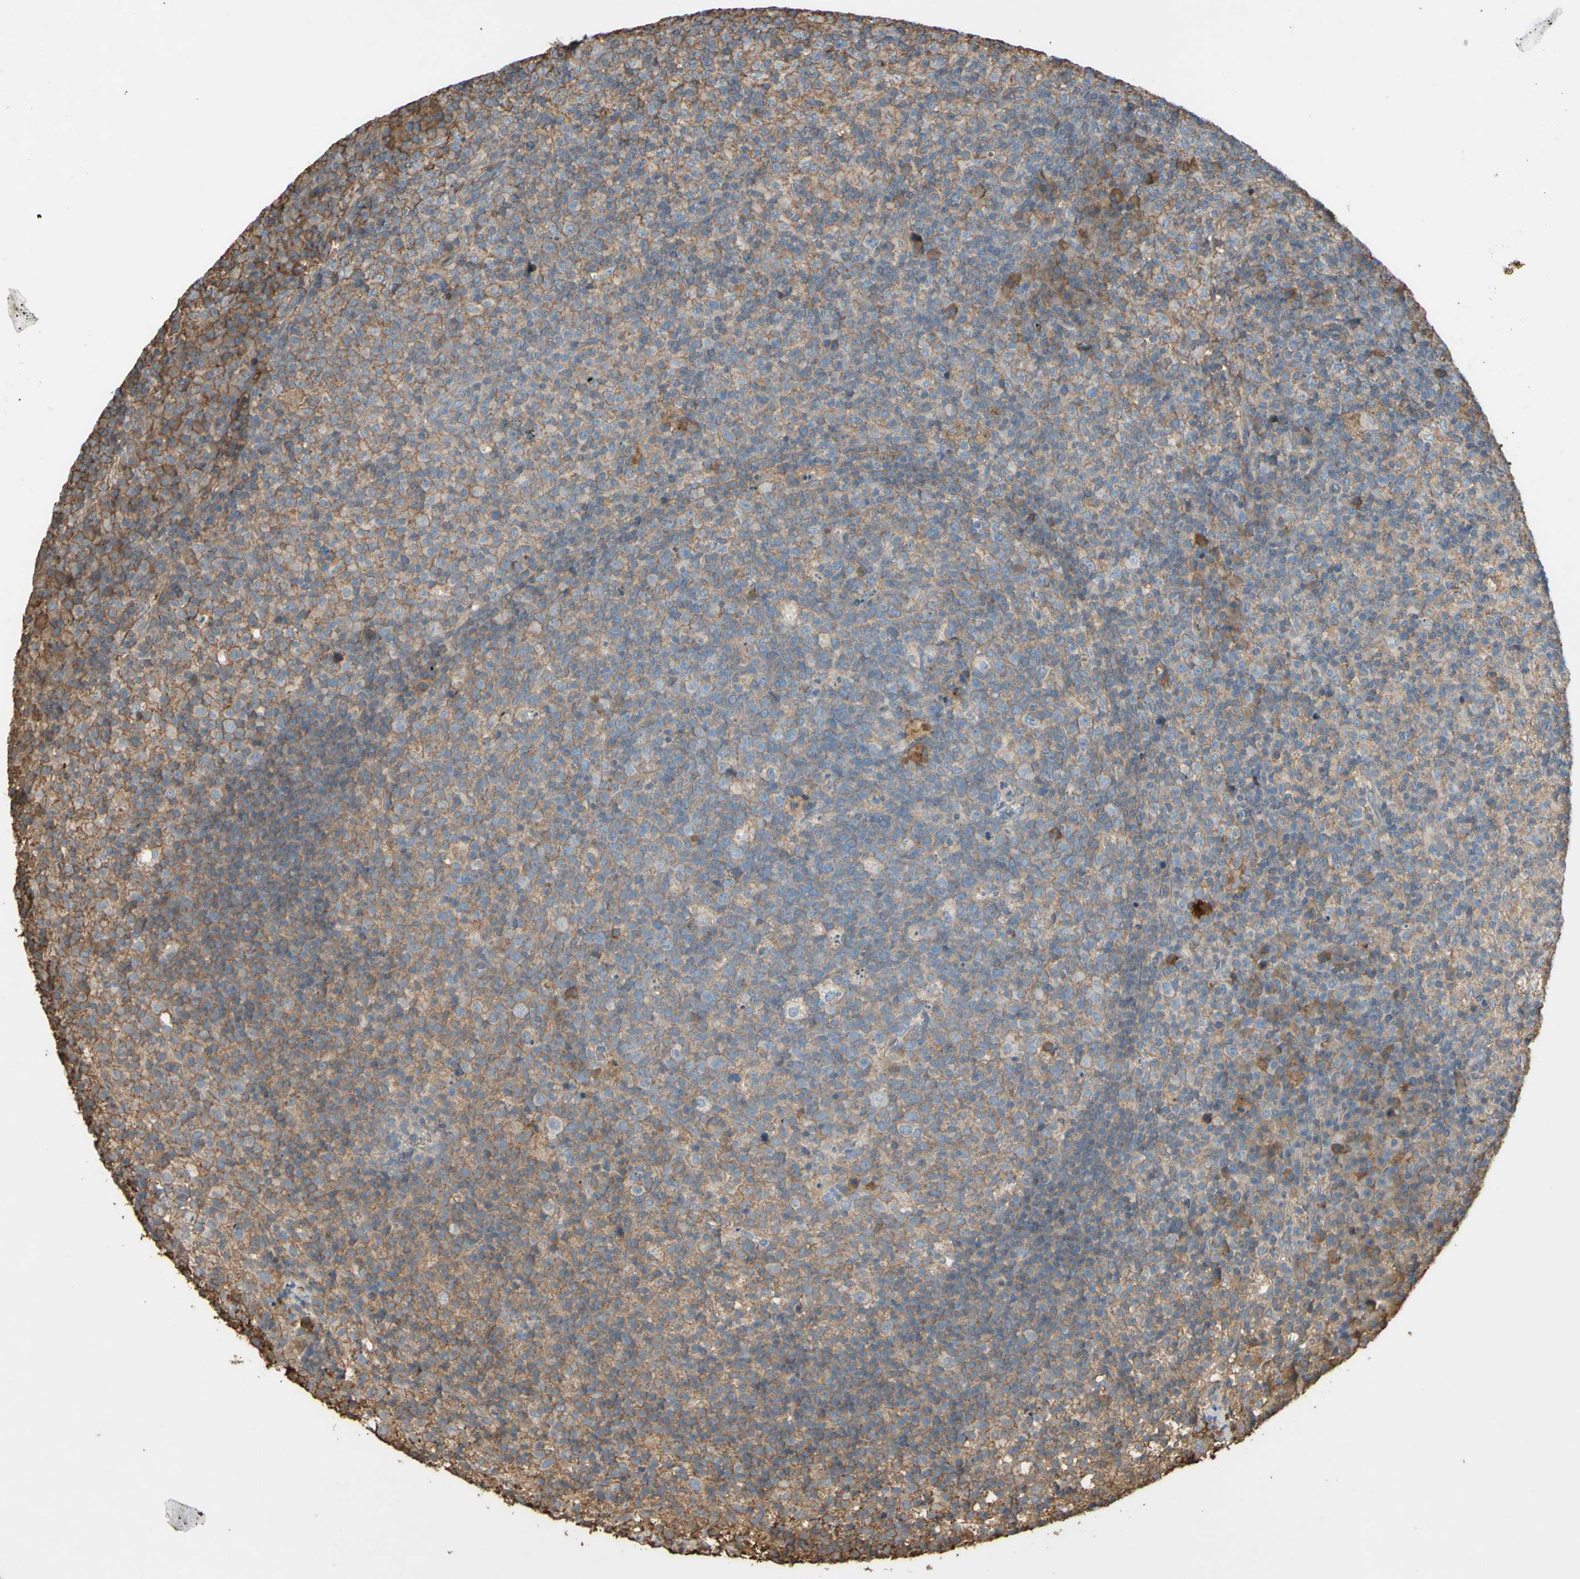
{"staining": {"intensity": "weak", "quantity": "25%-75%", "location": "cytoplasmic/membranous"}, "tissue": "lymph node", "cell_type": "Germinal center cells", "image_type": "normal", "snomed": [{"axis": "morphology", "description": "Normal tissue, NOS"}, {"axis": "morphology", "description": "Inflammation, NOS"}, {"axis": "topography", "description": "Lymph node"}], "caption": "A brown stain labels weak cytoplasmic/membranous positivity of a protein in germinal center cells of unremarkable human lymph node.", "gene": "PTGDS", "patient": {"sex": "male", "age": 55}}